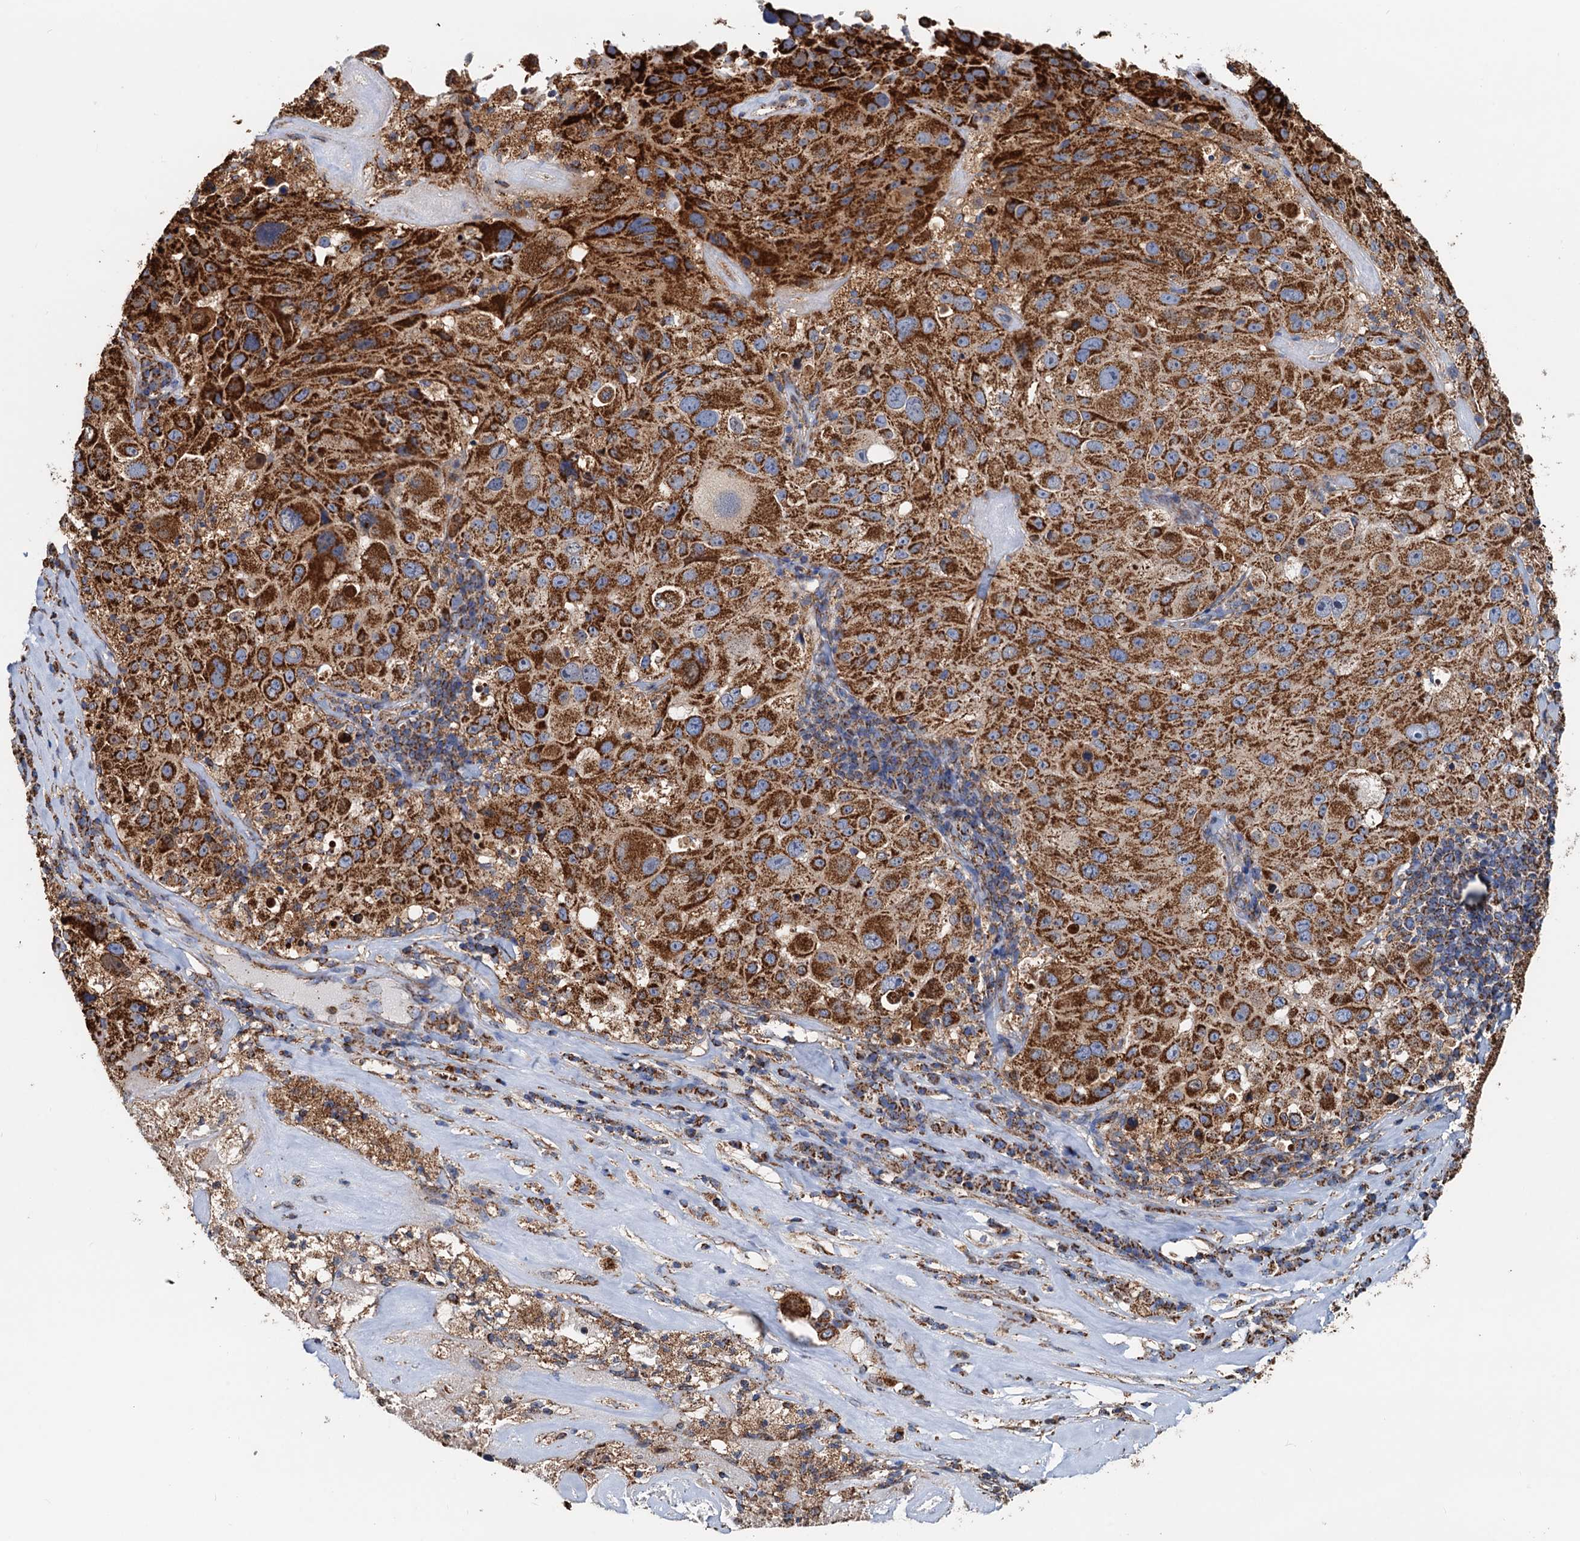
{"staining": {"intensity": "strong", "quantity": ">75%", "location": "cytoplasmic/membranous"}, "tissue": "melanoma", "cell_type": "Tumor cells", "image_type": "cancer", "snomed": [{"axis": "morphology", "description": "Malignant melanoma, Metastatic site"}, {"axis": "topography", "description": "Lymph node"}], "caption": "Melanoma stained for a protein displays strong cytoplasmic/membranous positivity in tumor cells.", "gene": "AAGAB", "patient": {"sex": "male", "age": 62}}